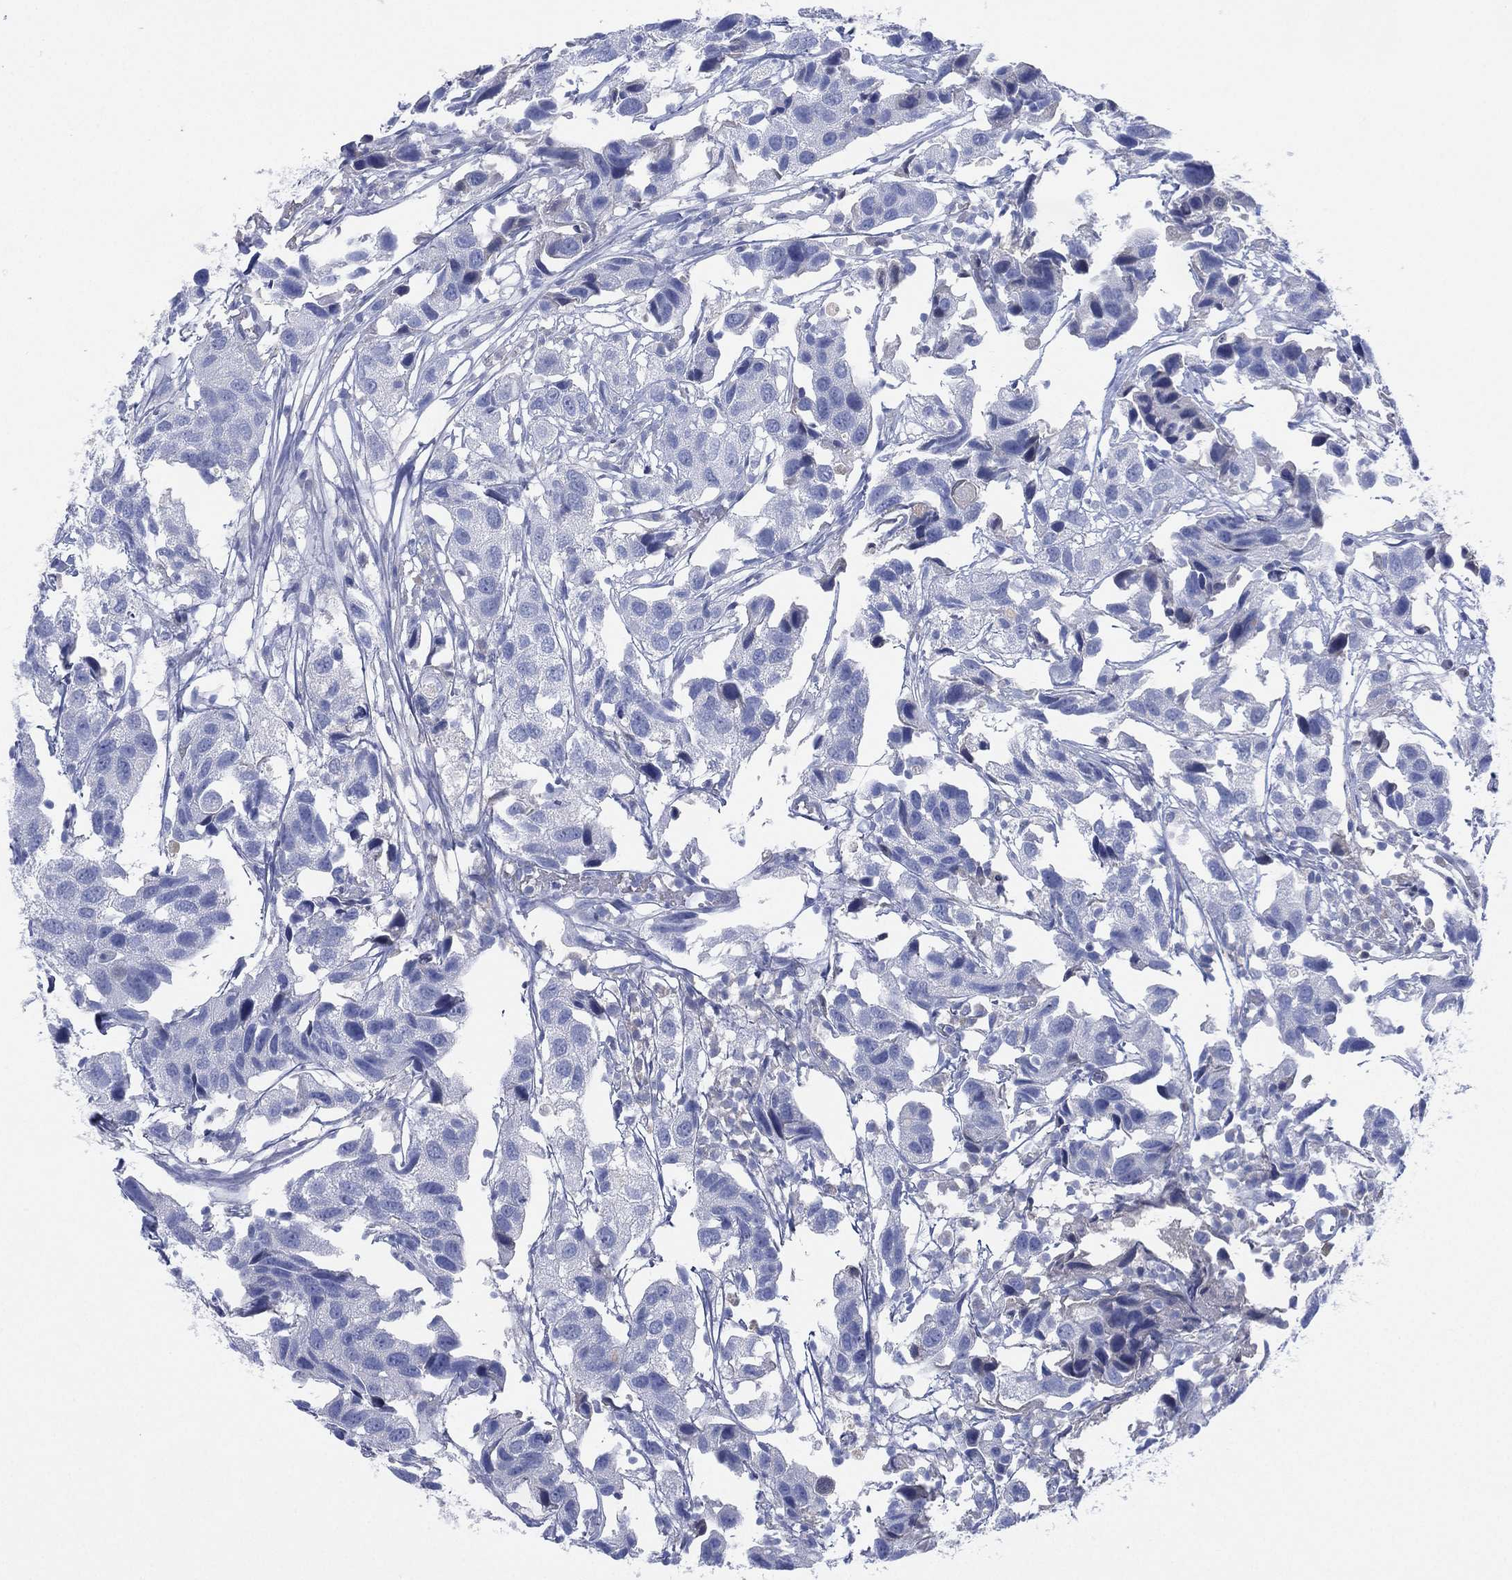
{"staining": {"intensity": "negative", "quantity": "none", "location": "none"}, "tissue": "urothelial cancer", "cell_type": "Tumor cells", "image_type": "cancer", "snomed": [{"axis": "morphology", "description": "Urothelial carcinoma, High grade"}, {"axis": "topography", "description": "Urinary bladder"}], "caption": "High magnification brightfield microscopy of urothelial cancer stained with DAB (brown) and counterstained with hematoxylin (blue): tumor cells show no significant staining. (DAB (3,3'-diaminobenzidine) immunohistochemistry (IHC) with hematoxylin counter stain).", "gene": "CYP2D6", "patient": {"sex": "male", "age": 79}}